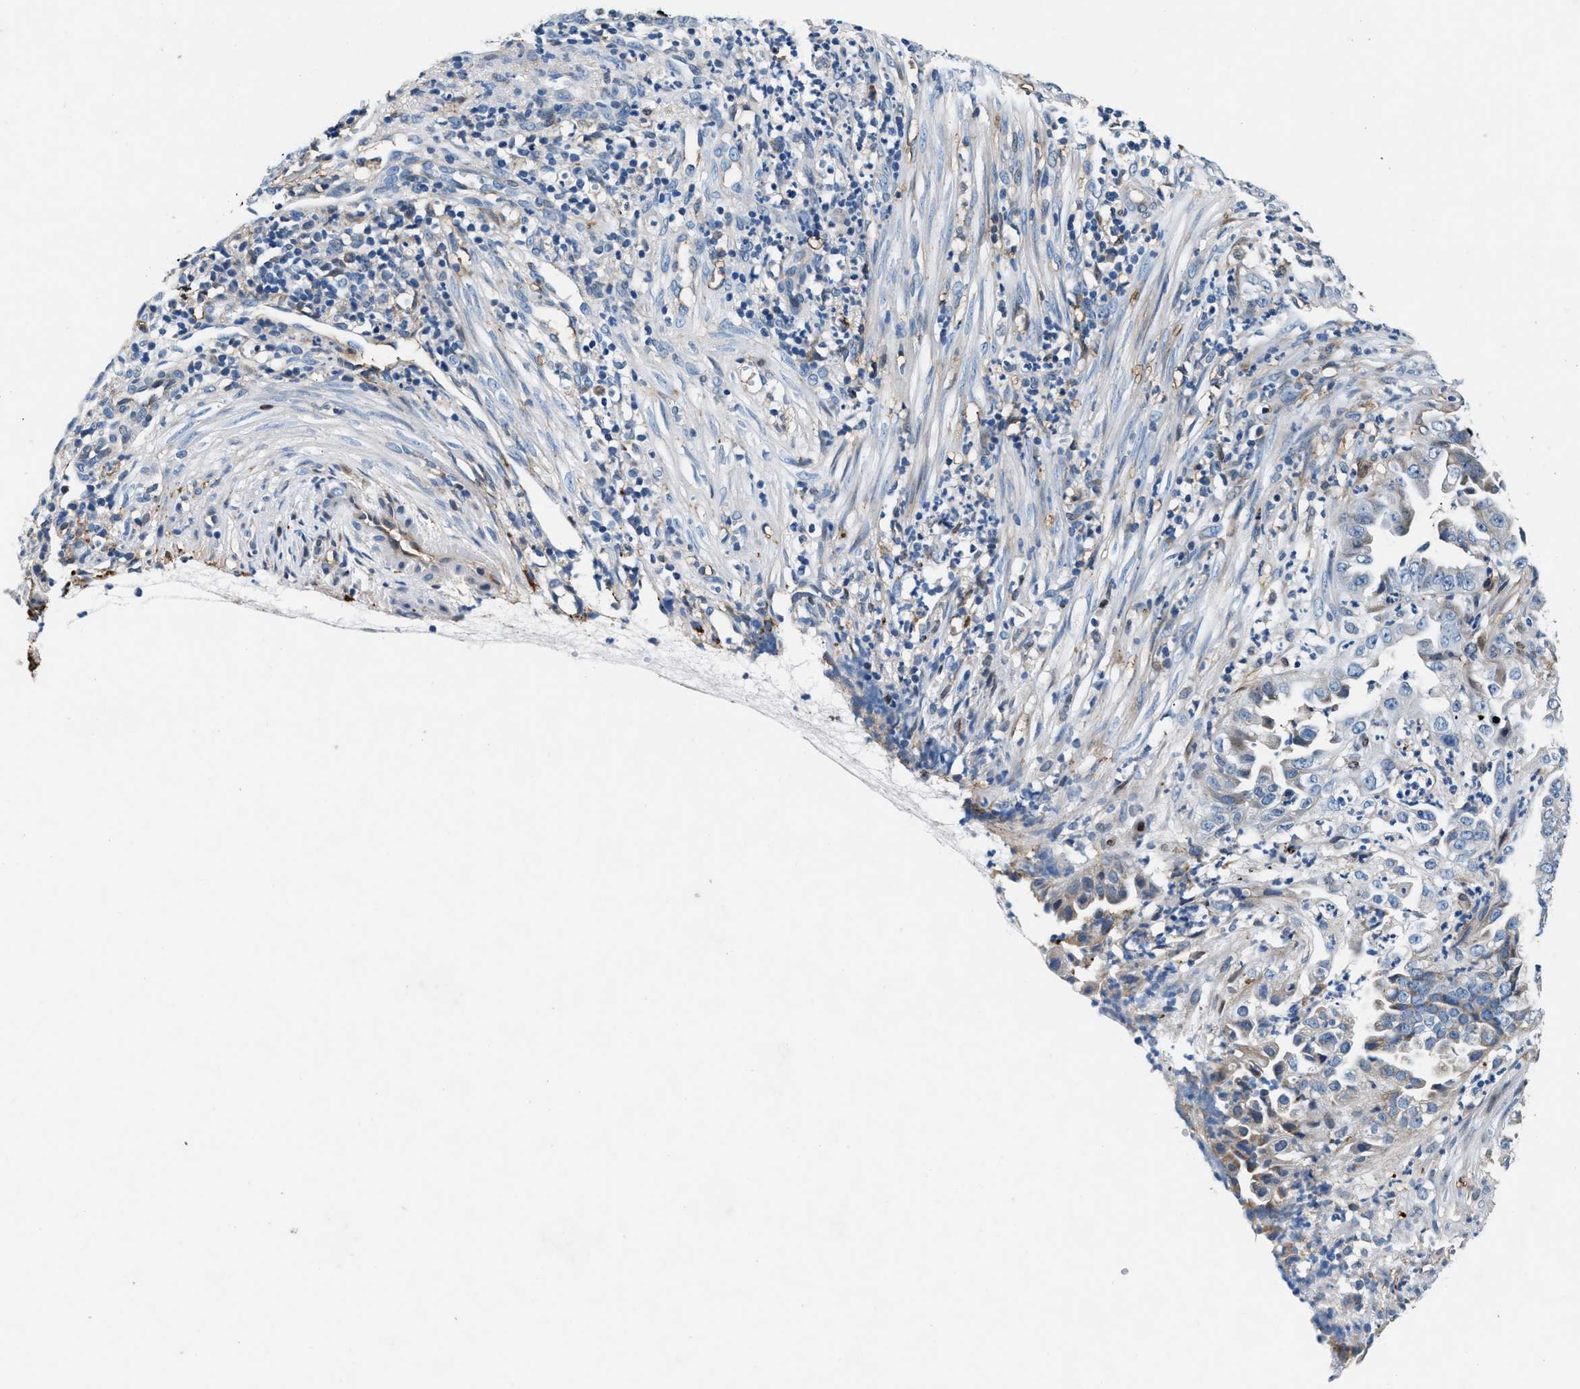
{"staining": {"intensity": "weak", "quantity": "<25%", "location": "cytoplasmic/membranous"}, "tissue": "endometrial cancer", "cell_type": "Tumor cells", "image_type": "cancer", "snomed": [{"axis": "morphology", "description": "Adenocarcinoma, NOS"}, {"axis": "topography", "description": "Endometrium"}], "caption": "Tumor cells show no significant staining in endometrial cancer.", "gene": "SLFN11", "patient": {"sex": "female", "age": 51}}